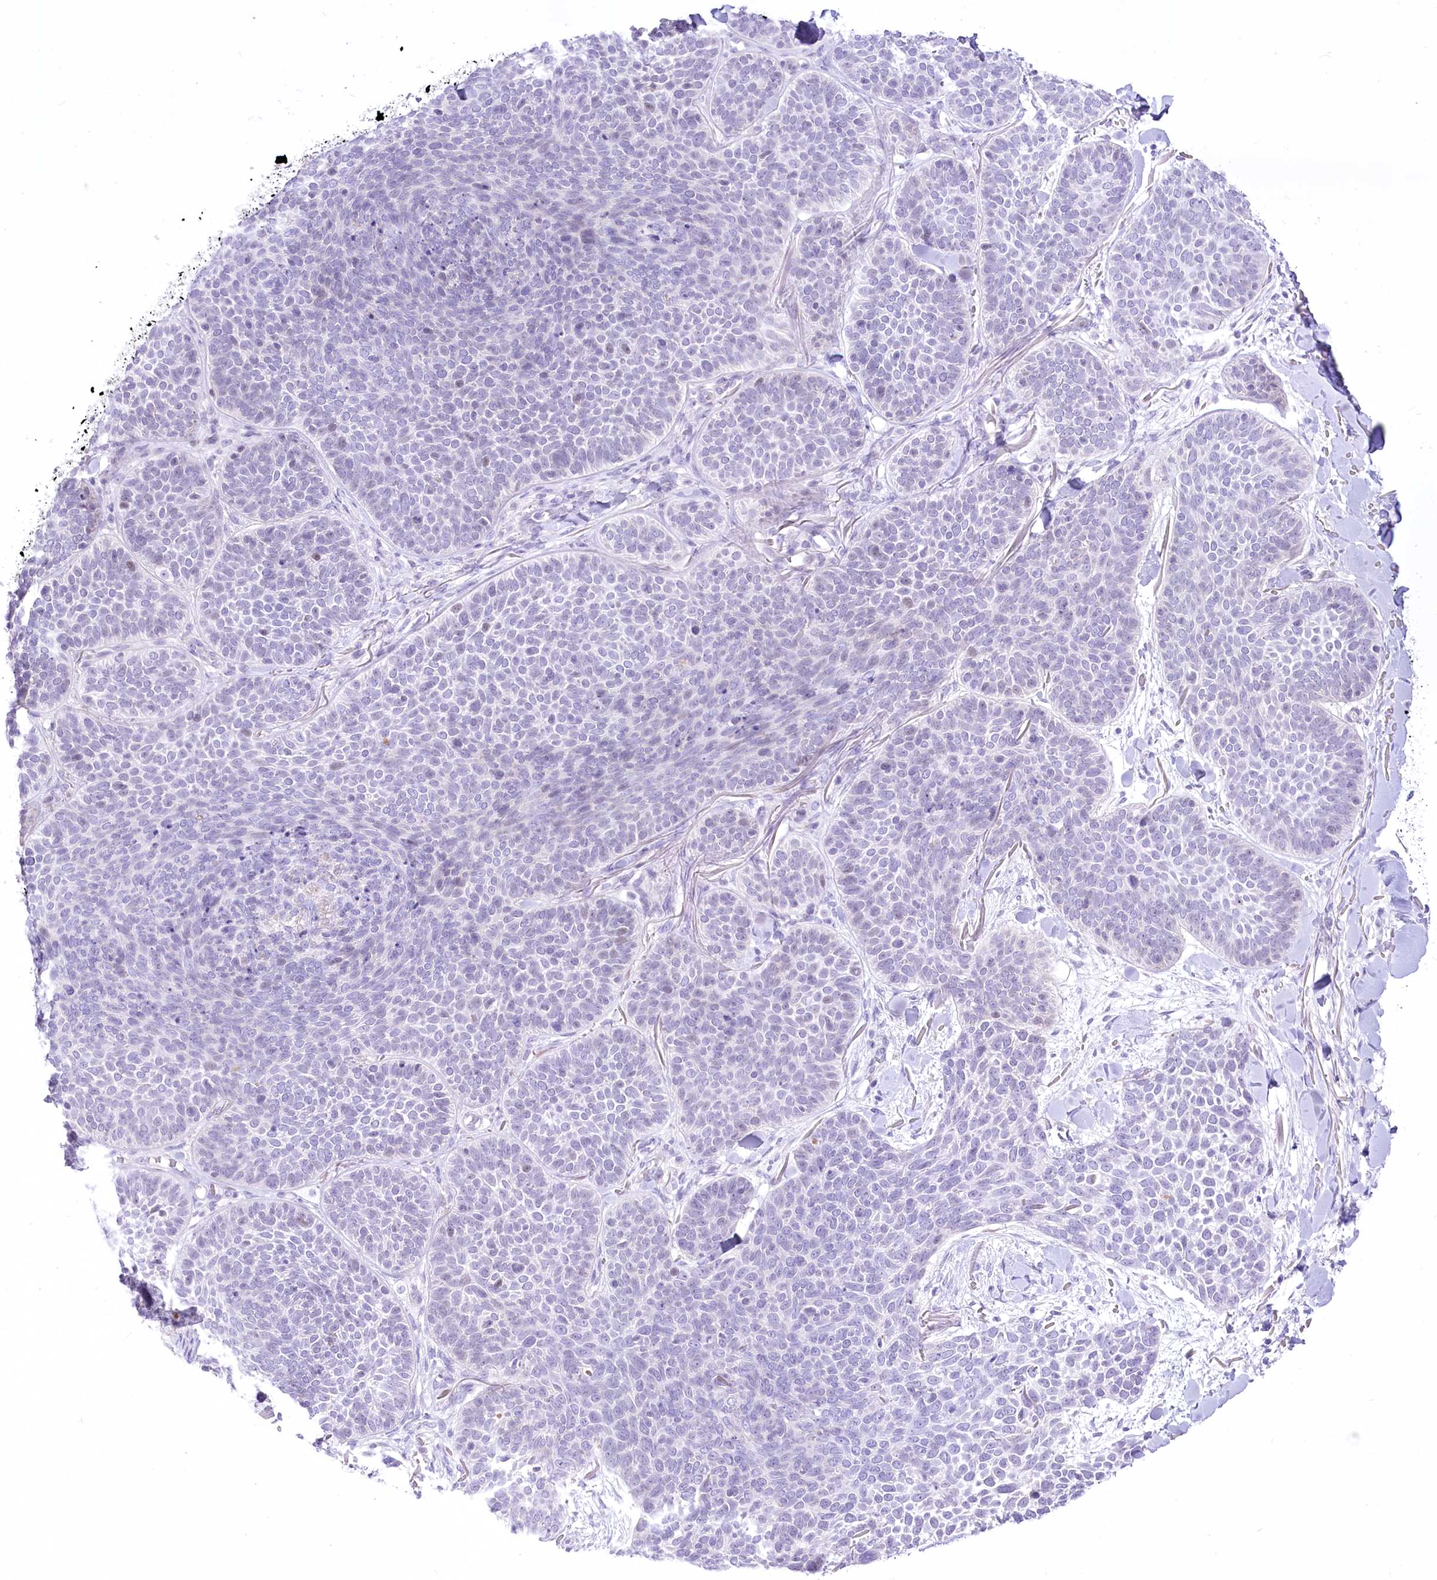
{"staining": {"intensity": "negative", "quantity": "none", "location": "none"}, "tissue": "skin cancer", "cell_type": "Tumor cells", "image_type": "cancer", "snomed": [{"axis": "morphology", "description": "Basal cell carcinoma"}, {"axis": "topography", "description": "Skin"}], "caption": "High magnification brightfield microscopy of basal cell carcinoma (skin) stained with DAB (3,3'-diaminobenzidine) (brown) and counterstained with hematoxylin (blue): tumor cells show no significant positivity.", "gene": "BEND7", "patient": {"sex": "male", "age": 85}}